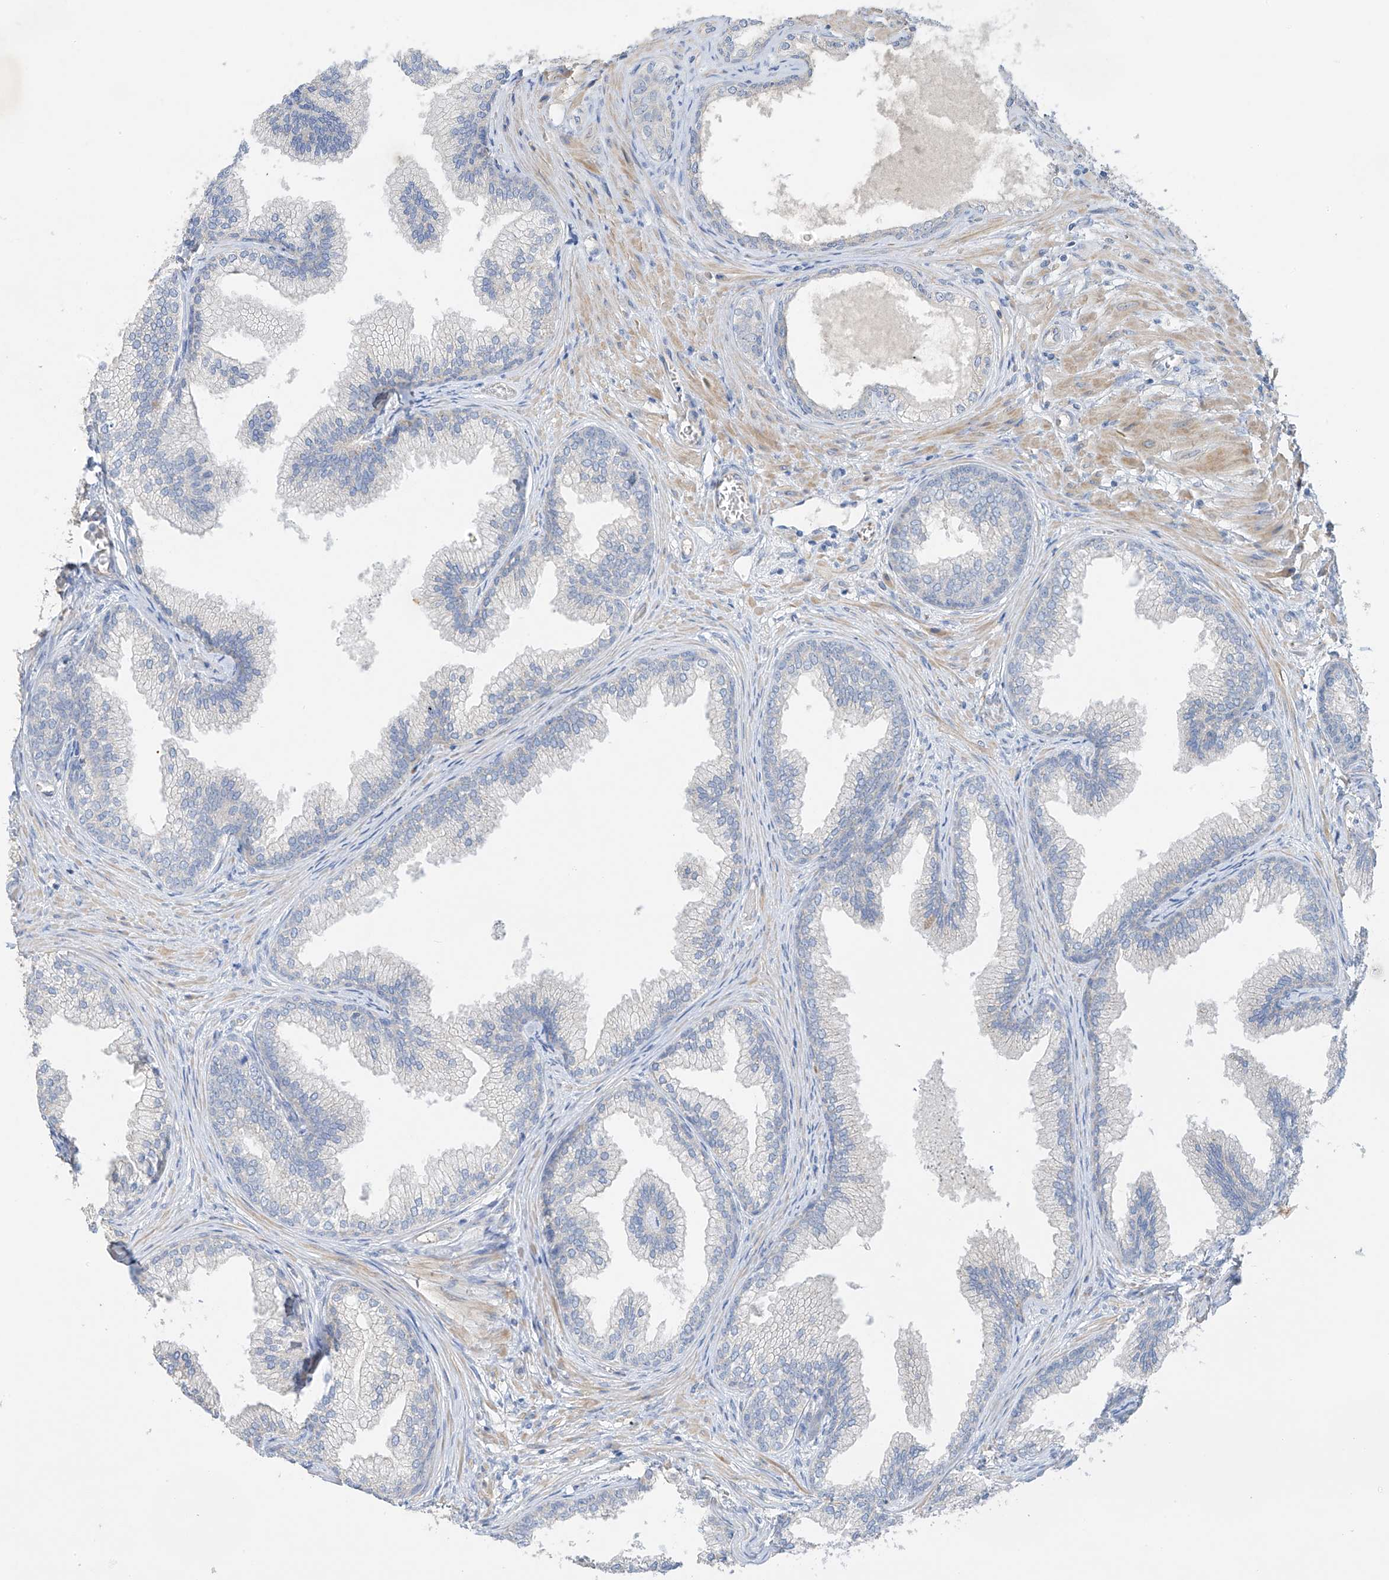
{"staining": {"intensity": "negative", "quantity": "none", "location": "none"}, "tissue": "prostate", "cell_type": "Glandular cells", "image_type": "normal", "snomed": [{"axis": "morphology", "description": "Normal tissue, NOS"}, {"axis": "topography", "description": "Prostate"}], "caption": "The micrograph shows no significant positivity in glandular cells of prostate.", "gene": "PRSS12", "patient": {"sex": "male", "age": 76}}